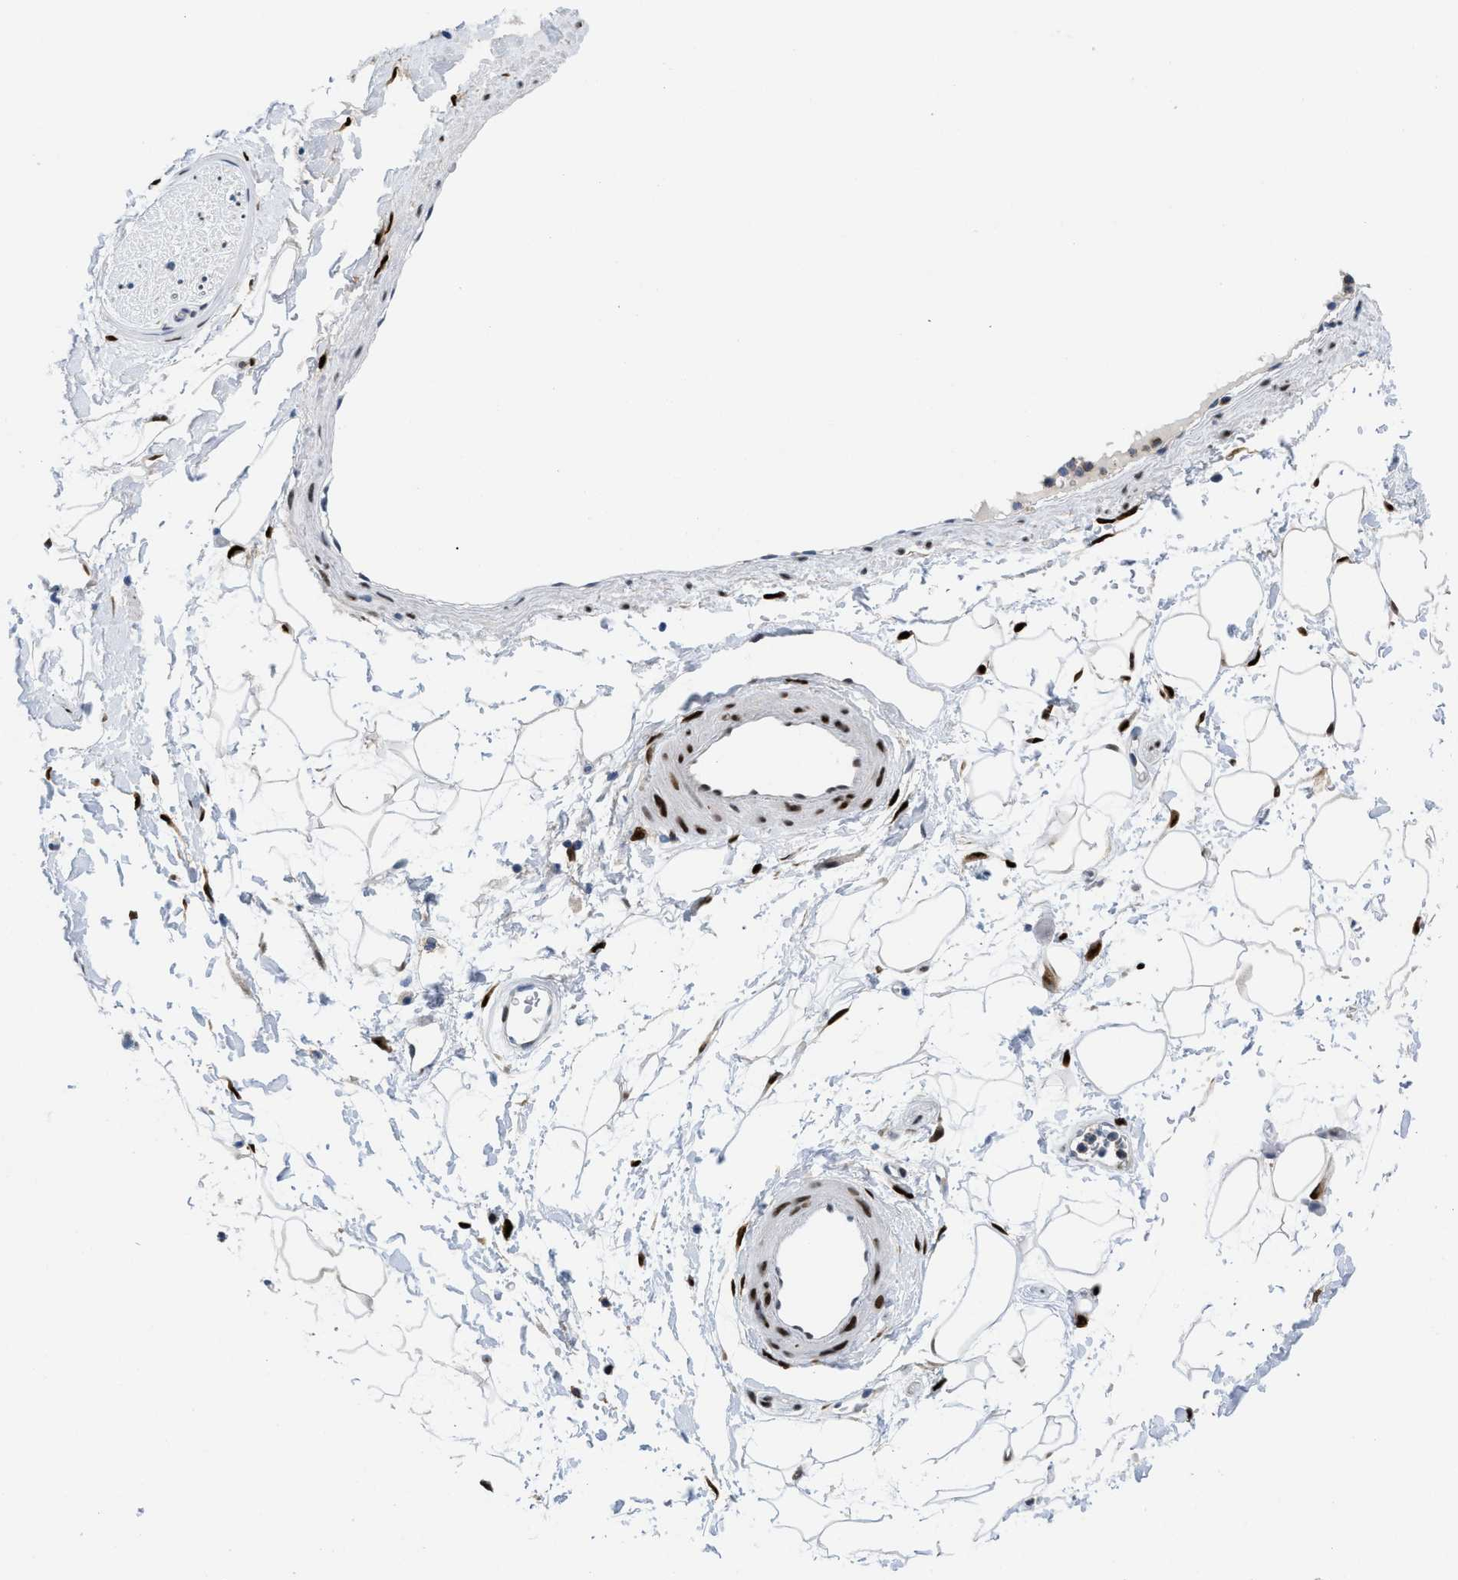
{"staining": {"intensity": "moderate", "quantity": ">75%", "location": "nuclear"}, "tissue": "adipose tissue", "cell_type": "Adipocytes", "image_type": "normal", "snomed": [{"axis": "morphology", "description": "Normal tissue, NOS"}, {"axis": "topography", "description": "Soft tissue"}], "caption": "Immunohistochemistry image of normal human adipose tissue stained for a protein (brown), which exhibits medium levels of moderate nuclear positivity in approximately >75% of adipocytes.", "gene": "NFIX", "patient": {"sex": "male", "age": 72}}